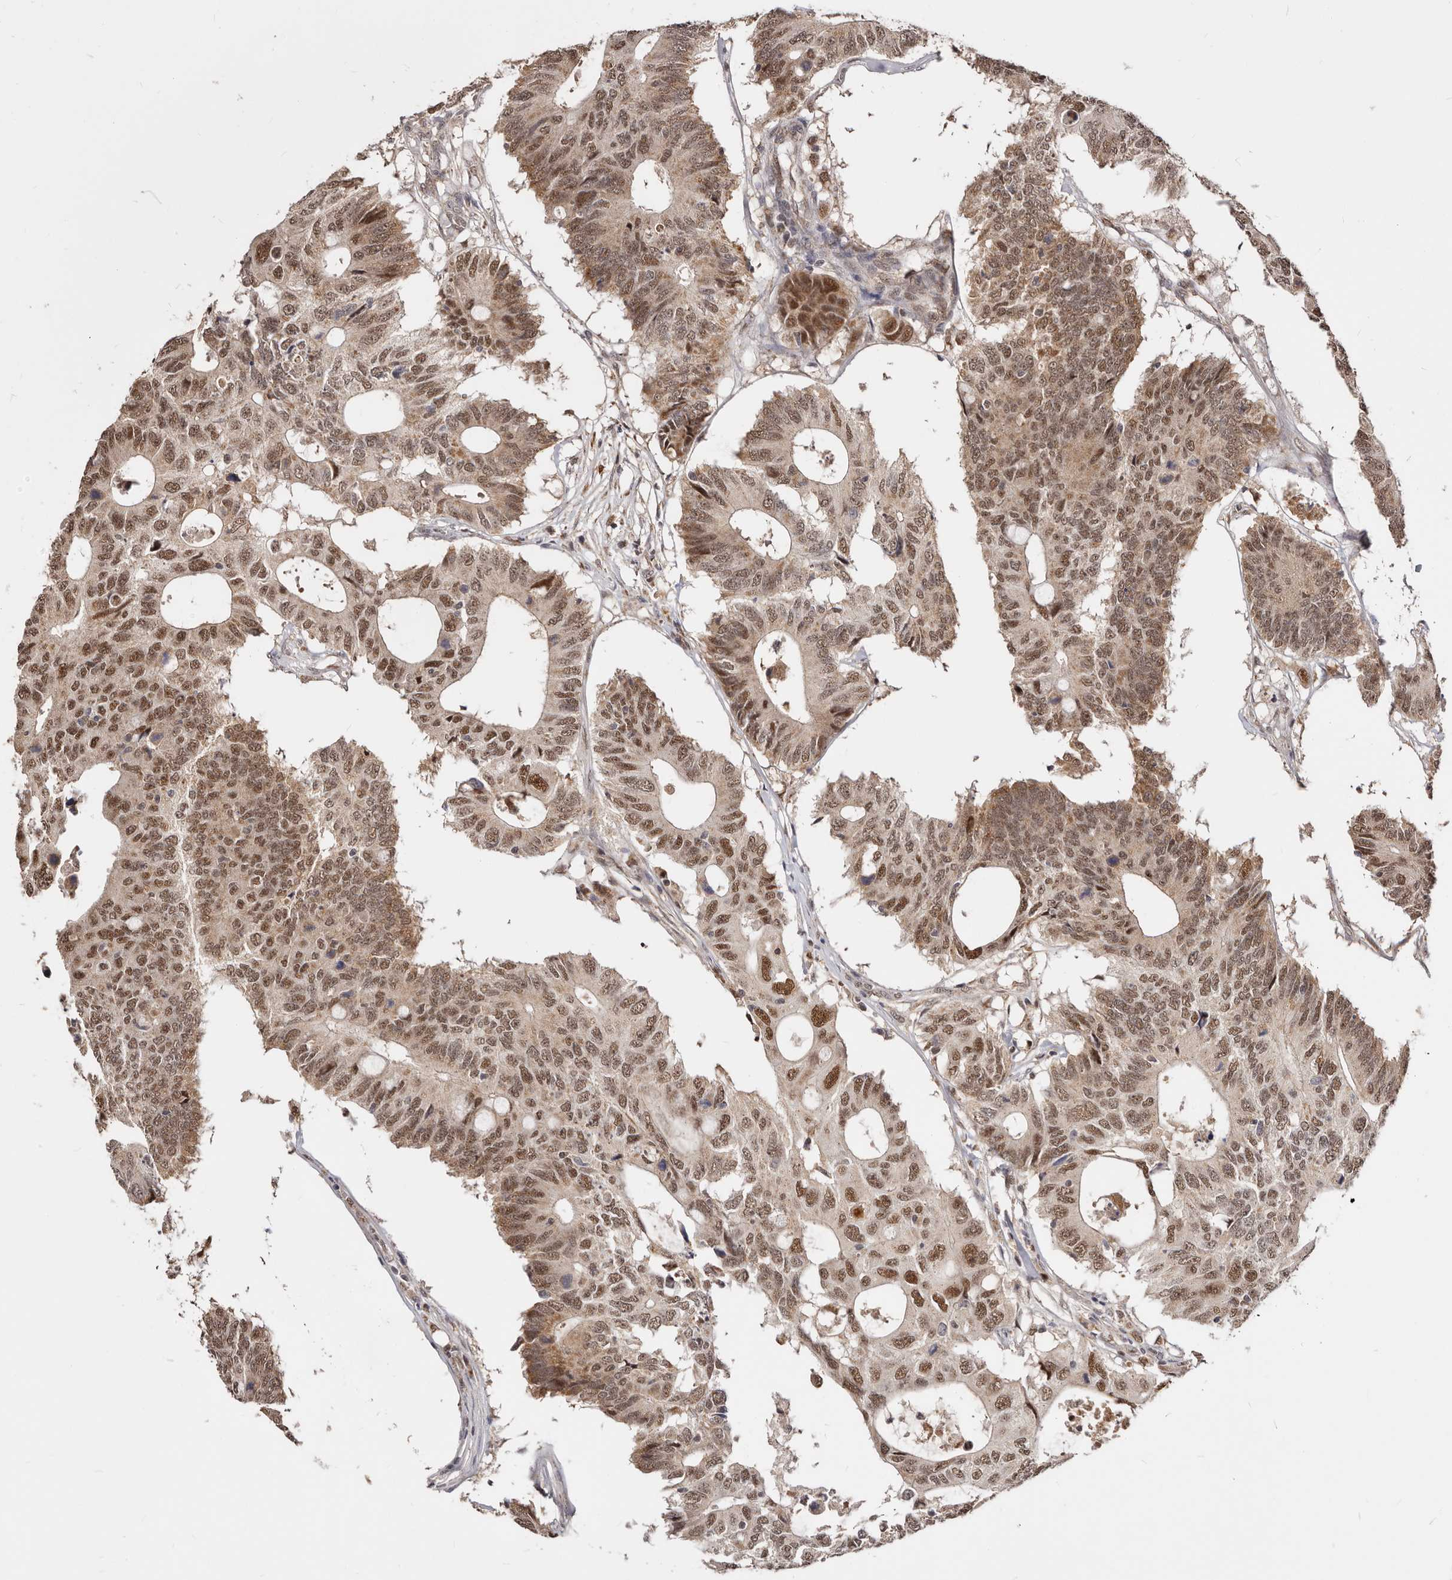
{"staining": {"intensity": "strong", "quantity": "25%-75%", "location": "cytoplasmic/membranous,nuclear"}, "tissue": "colorectal cancer", "cell_type": "Tumor cells", "image_type": "cancer", "snomed": [{"axis": "morphology", "description": "Adenocarcinoma, NOS"}, {"axis": "topography", "description": "Colon"}], "caption": "A brown stain shows strong cytoplasmic/membranous and nuclear positivity of a protein in colorectal adenocarcinoma tumor cells.", "gene": "SEC14L1", "patient": {"sex": "male", "age": 71}}